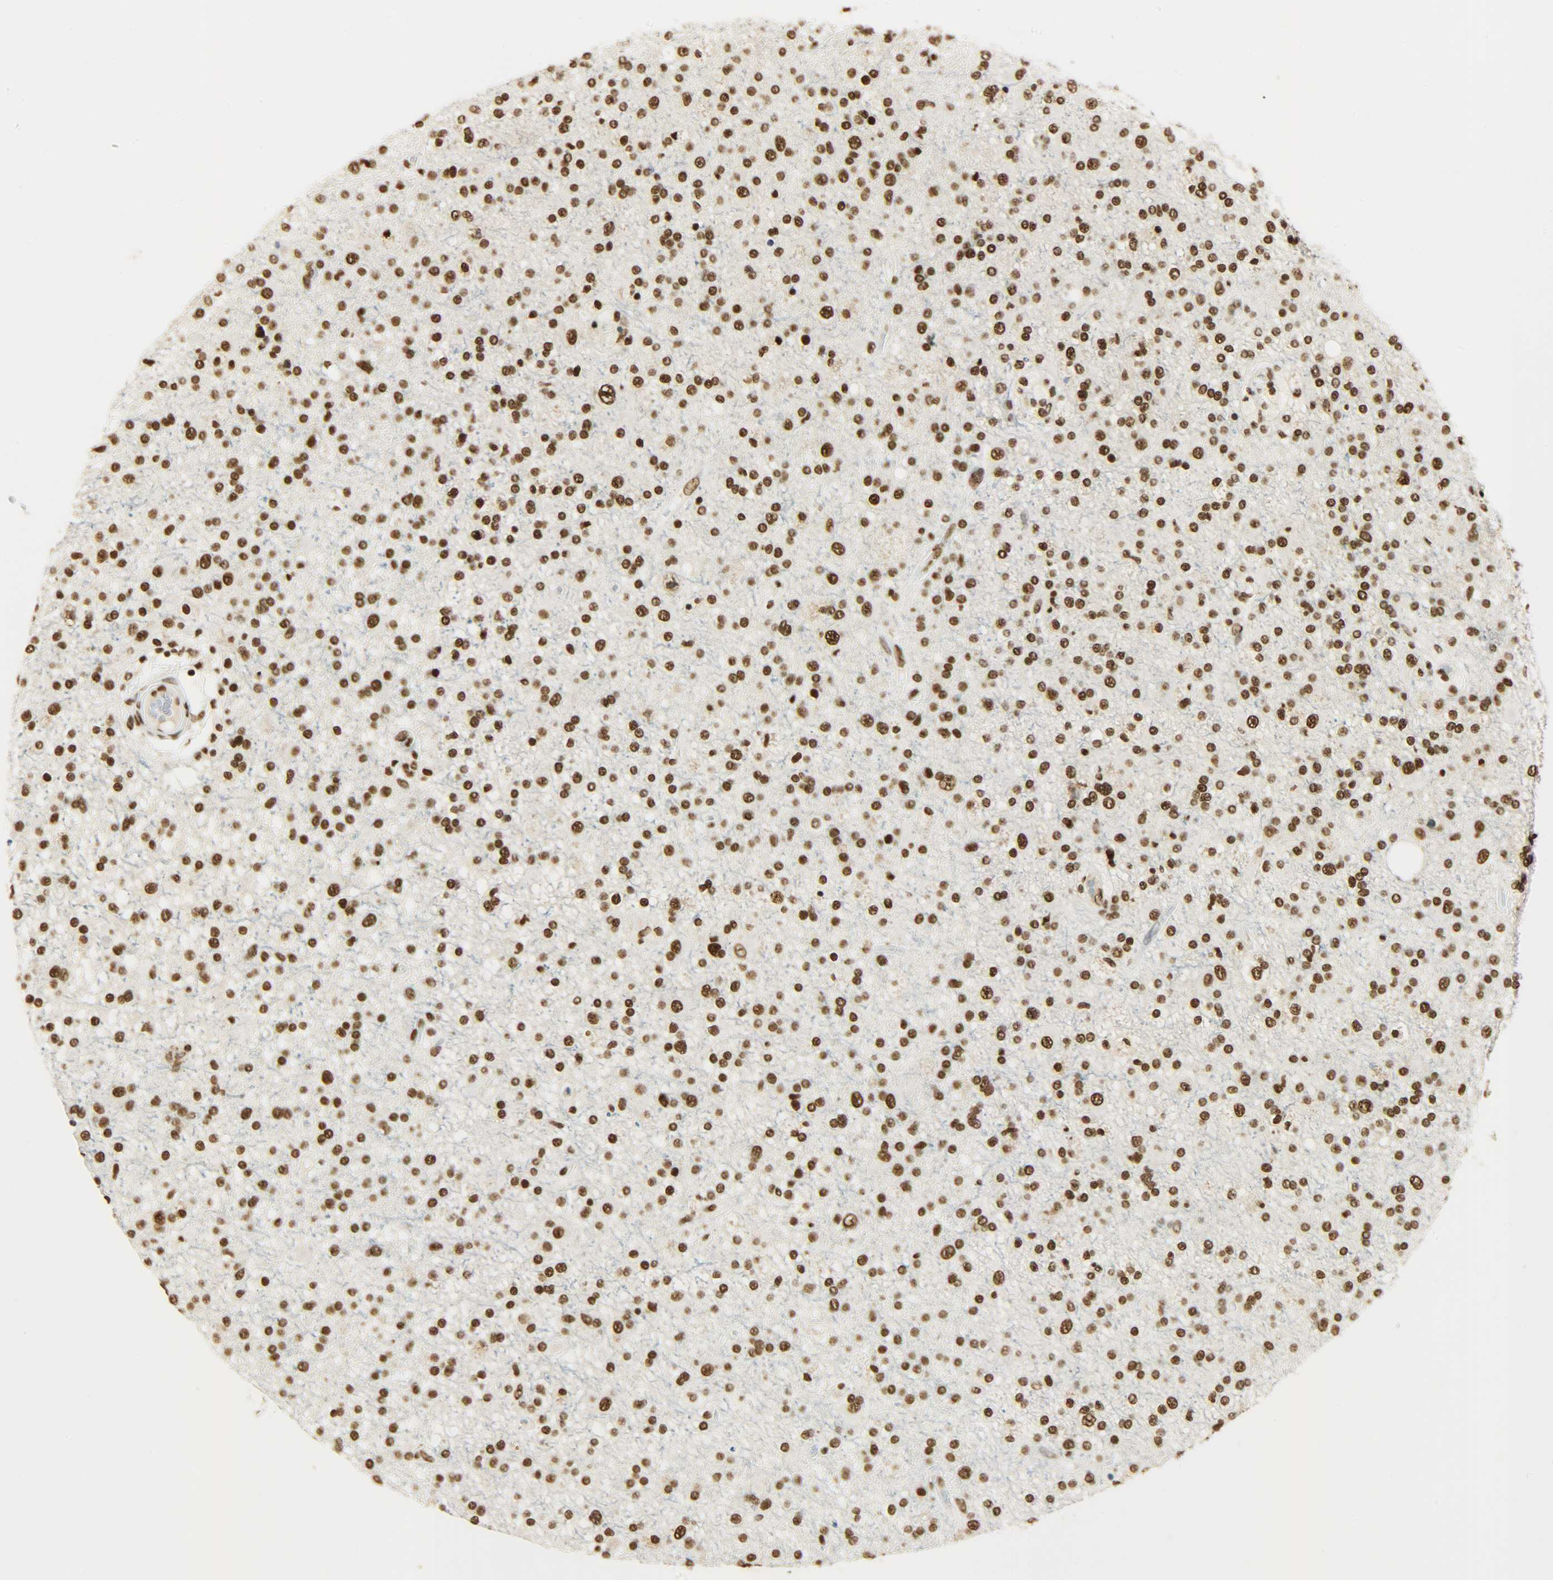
{"staining": {"intensity": "strong", "quantity": ">75%", "location": "nuclear"}, "tissue": "glioma", "cell_type": "Tumor cells", "image_type": "cancer", "snomed": [{"axis": "morphology", "description": "Glioma, malignant, High grade"}, {"axis": "topography", "description": "Brain"}], "caption": "Brown immunohistochemical staining in glioma displays strong nuclear expression in approximately >75% of tumor cells.", "gene": "KHDRBS1", "patient": {"sex": "male", "age": 33}}